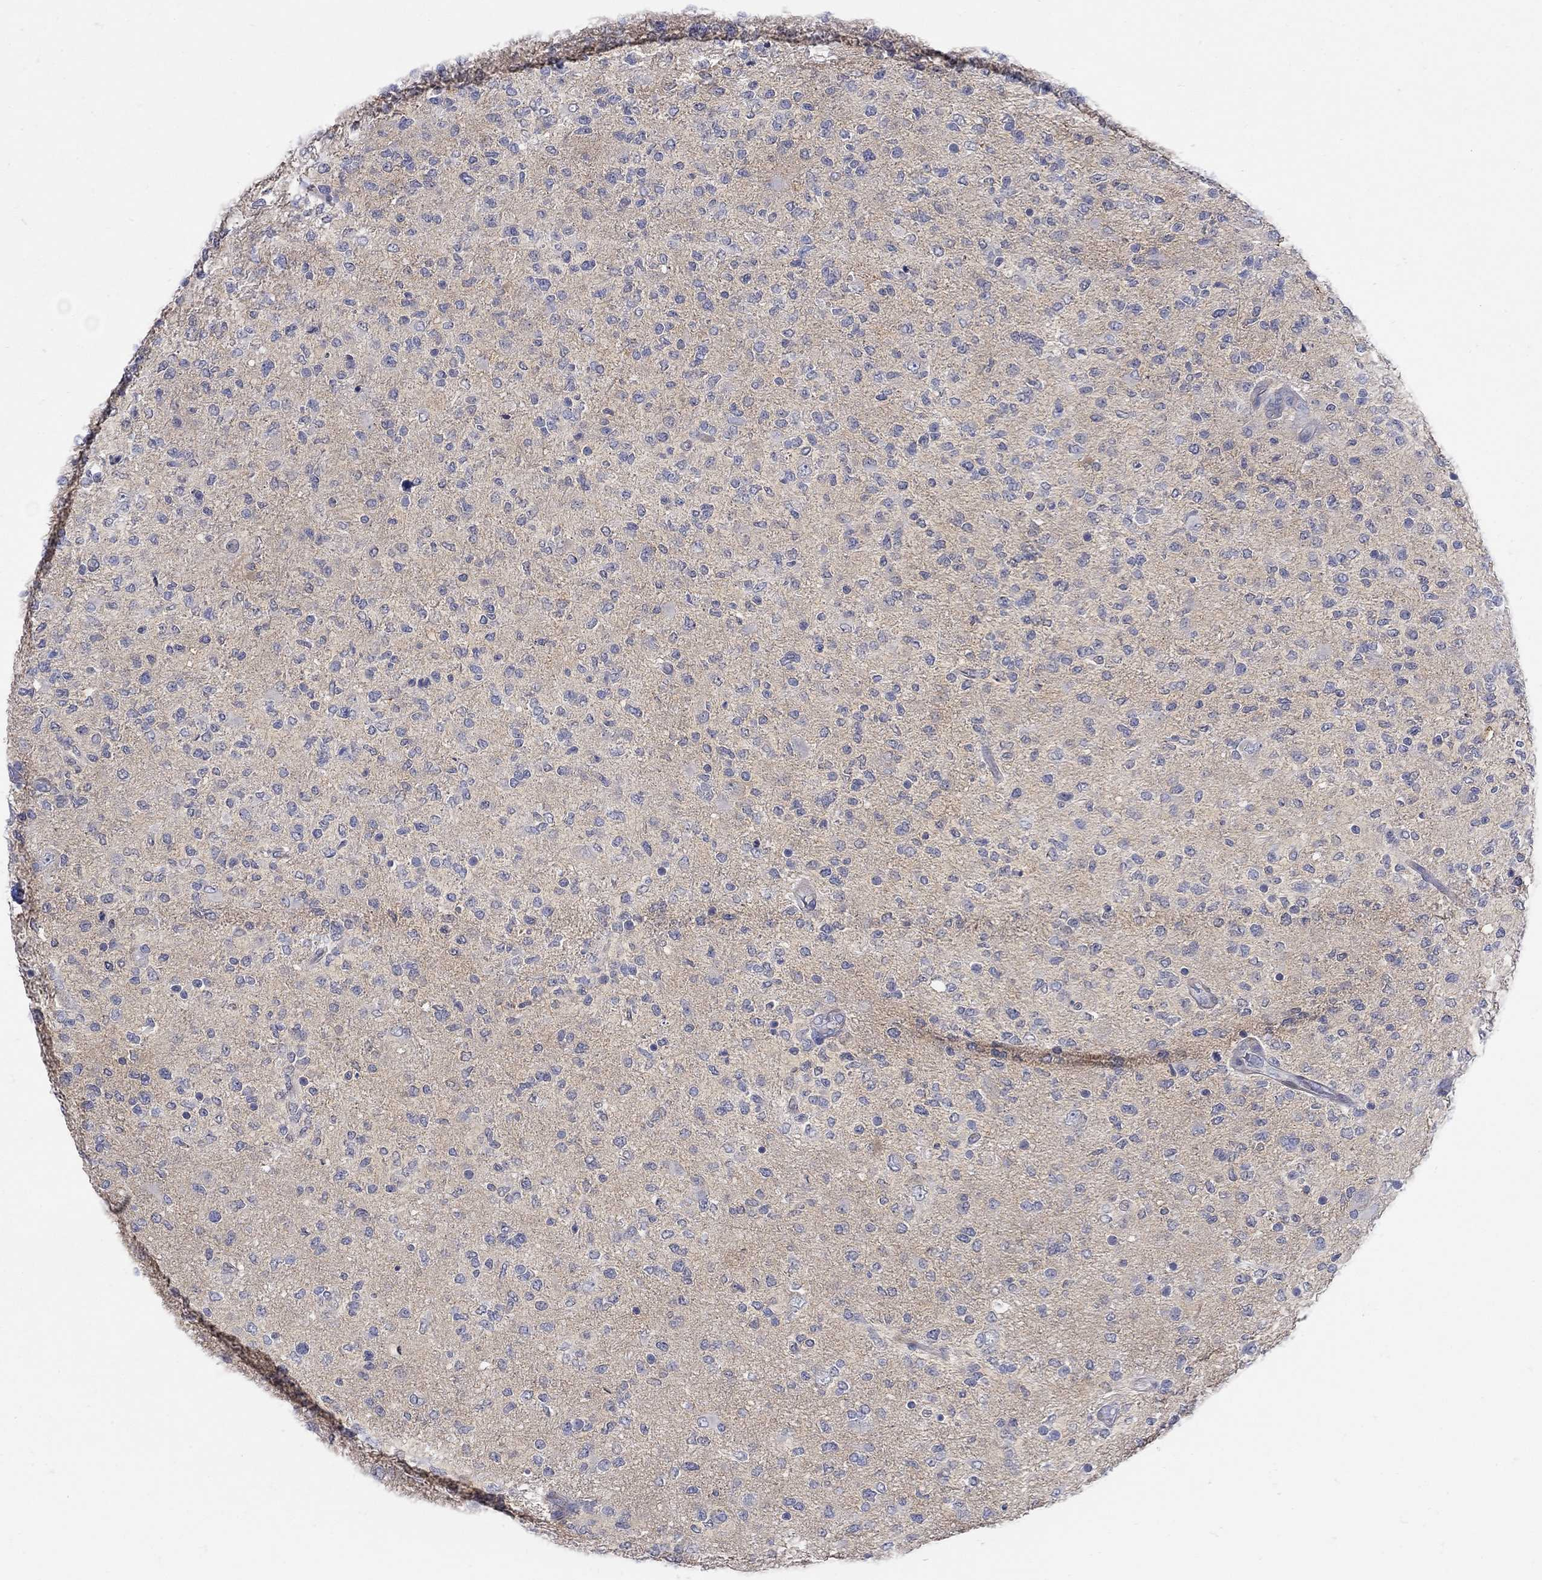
{"staining": {"intensity": "weak", "quantity": "<25%", "location": "cytoplasmic/membranous"}, "tissue": "glioma", "cell_type": "Tumor cells", "image_type": "cancer", "snomed": [{"axis": "morphology", "description": "Glioma, malignant, High grade"}, {"axis": "topography", "description": "Cerebral cortex"}], "caption": "This image is of high-grade glioma (malignant) stained with immunohistochemistry to label a protein in brown with the nuclei are counter-stained blue. There is no staining in tumor cells.", "gene": "SCN7A", "patient": {"sex": "male", "age": 70}}